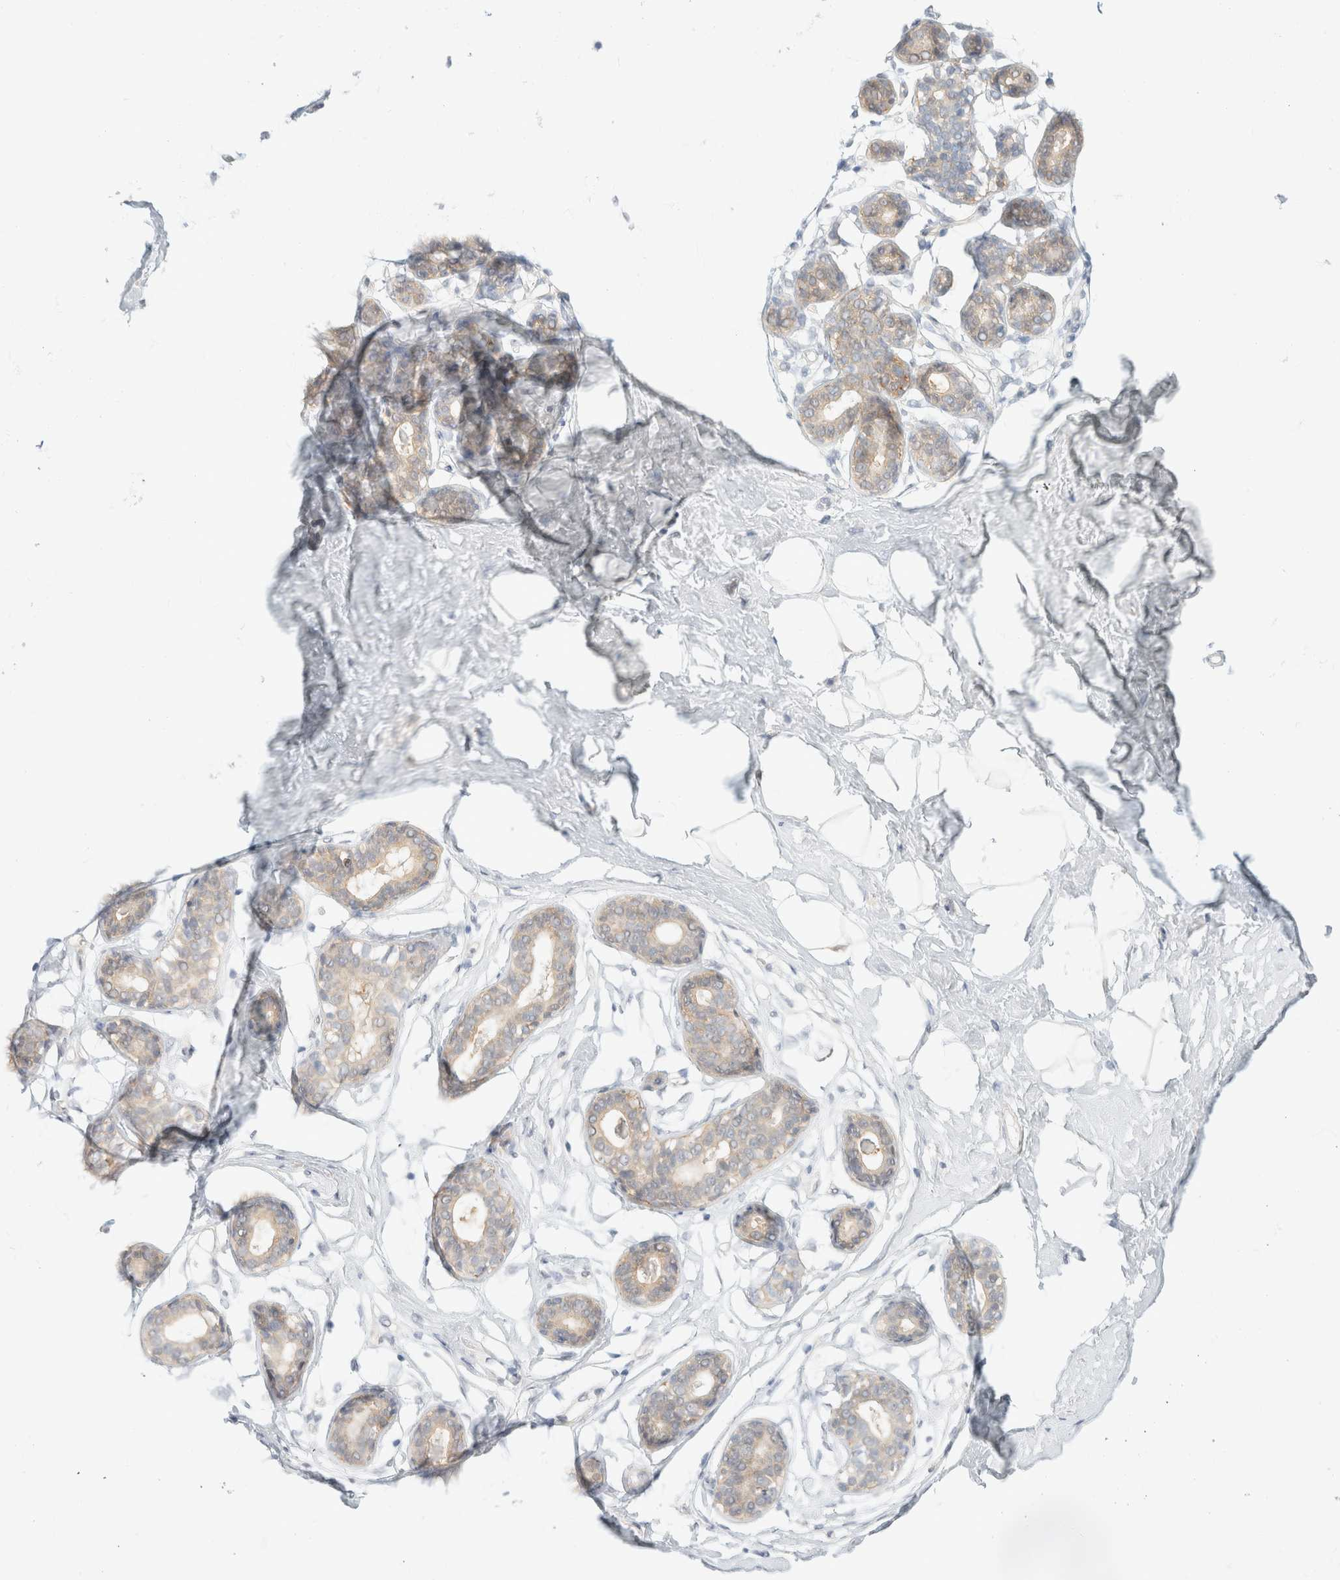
{"staining": {"intensity": "weak", "quantity": ">75%", "location": "cytoplasmic/membranous"}, "tissue": "breast", "cell_type": "Adipocytes", "image_type": "normal", "snomed": [{"axis": "morphology", "description": "Normal tissue, NOS"}, {"axis": "topography", "description": "Breast"}], "caption": "Human breast stained with a brown dye exhibits weak cytoplasmic/membranous positive expression in about >75% of adipocytes.", "gene": "GPI", "patient": {"sex": "female", "age": 23}}